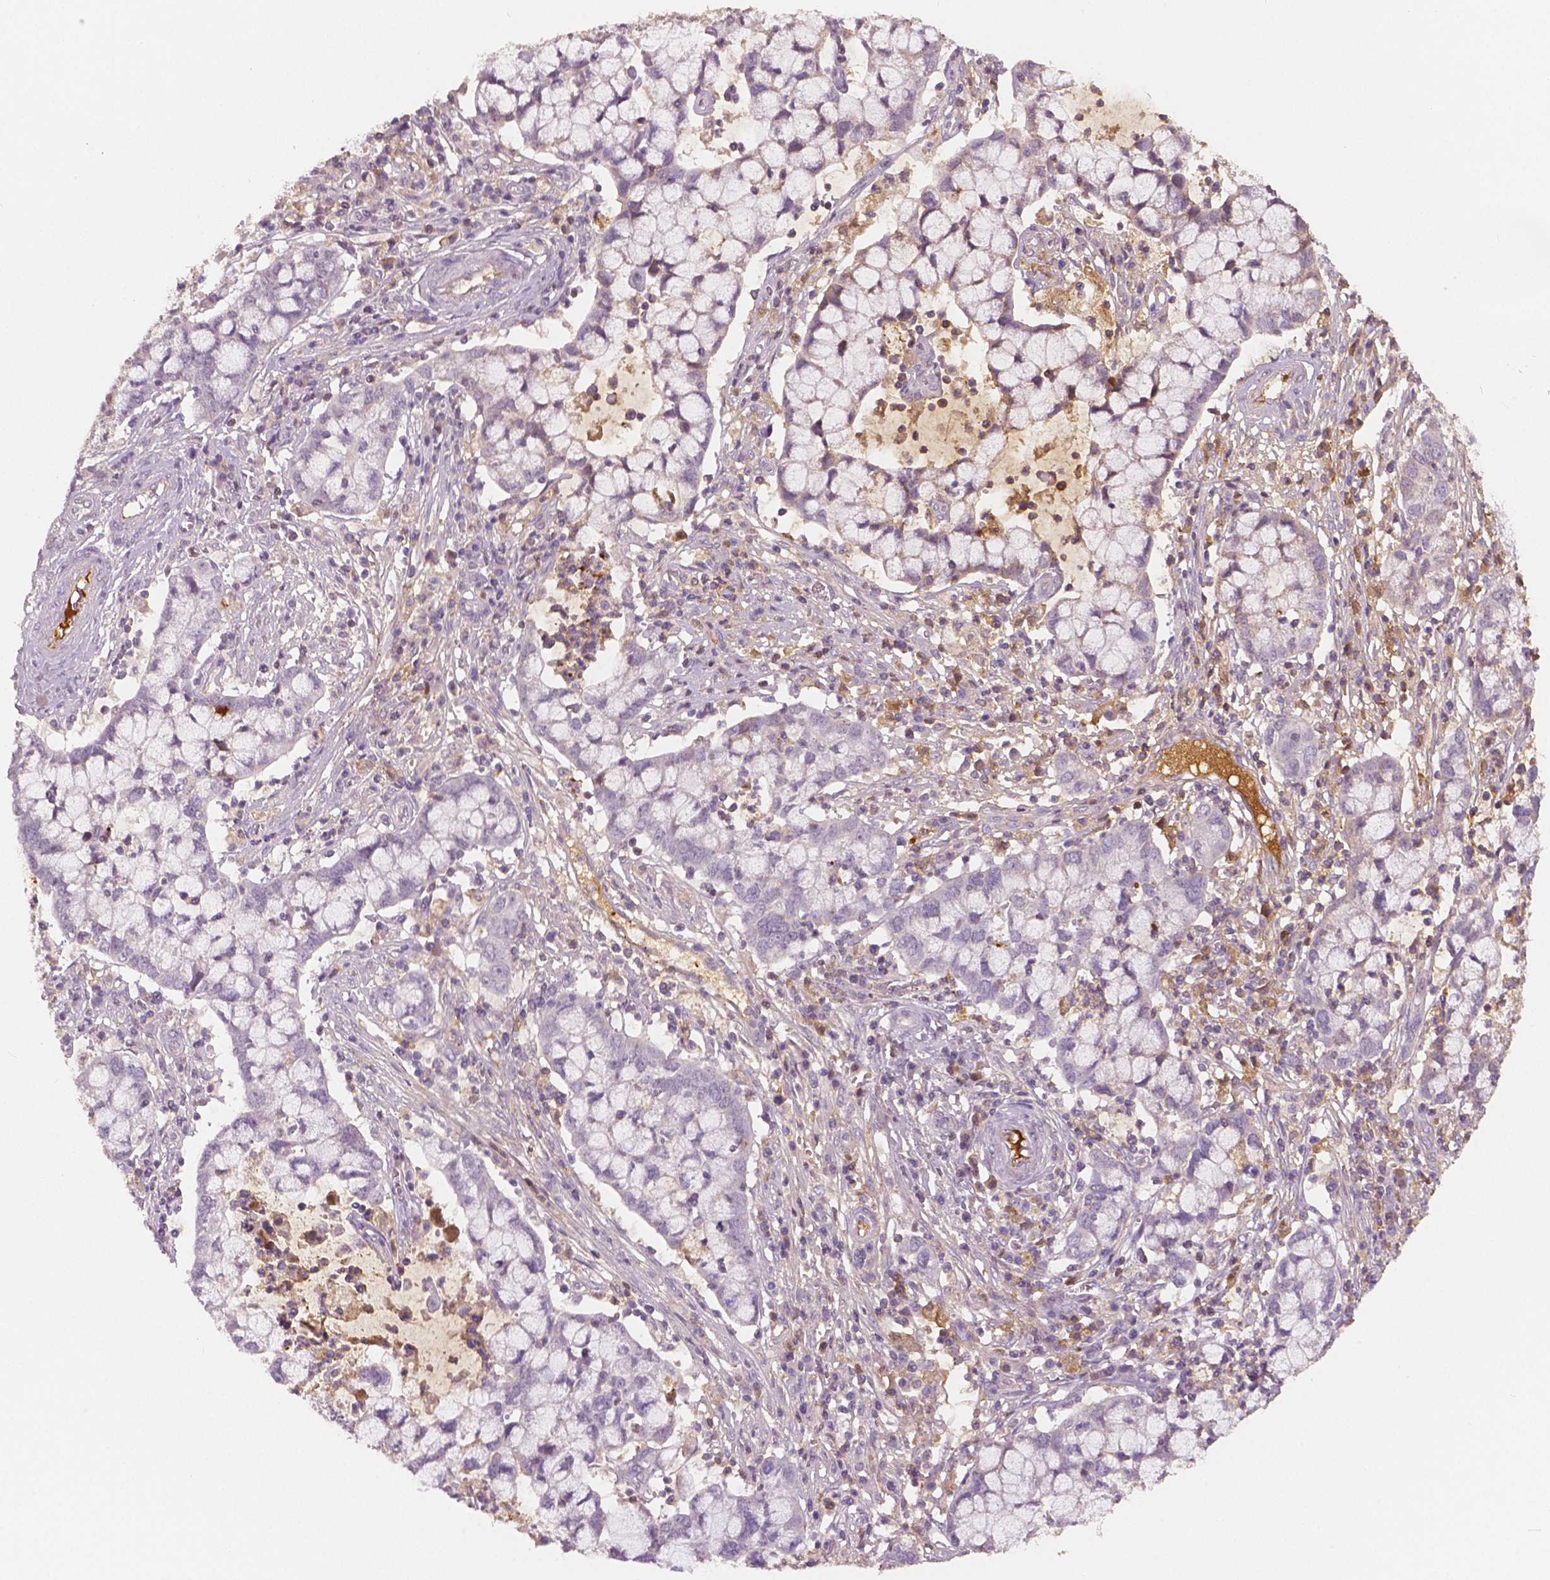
{"staining": {"intensity": "negative", "quantity": "none", "location": "none"}, "tissue": "cervical cancer", "cell_type": "Tumor cells", "image_type": "cancer", "snomed": [{"axis": "morphology", "description": "Adenocarcinoma, NOS"}, {"axis": "topography", "description": "Cervix"}], "caption": "High magnification brightfield microscopy of cervical adenocarcinoma stained with DAB (brown) and counterstained with hematoxylin (blue): tumor cells show no significant expression.", "gene": "APOA4", "patient": {"sex": "female", "age": 40}}